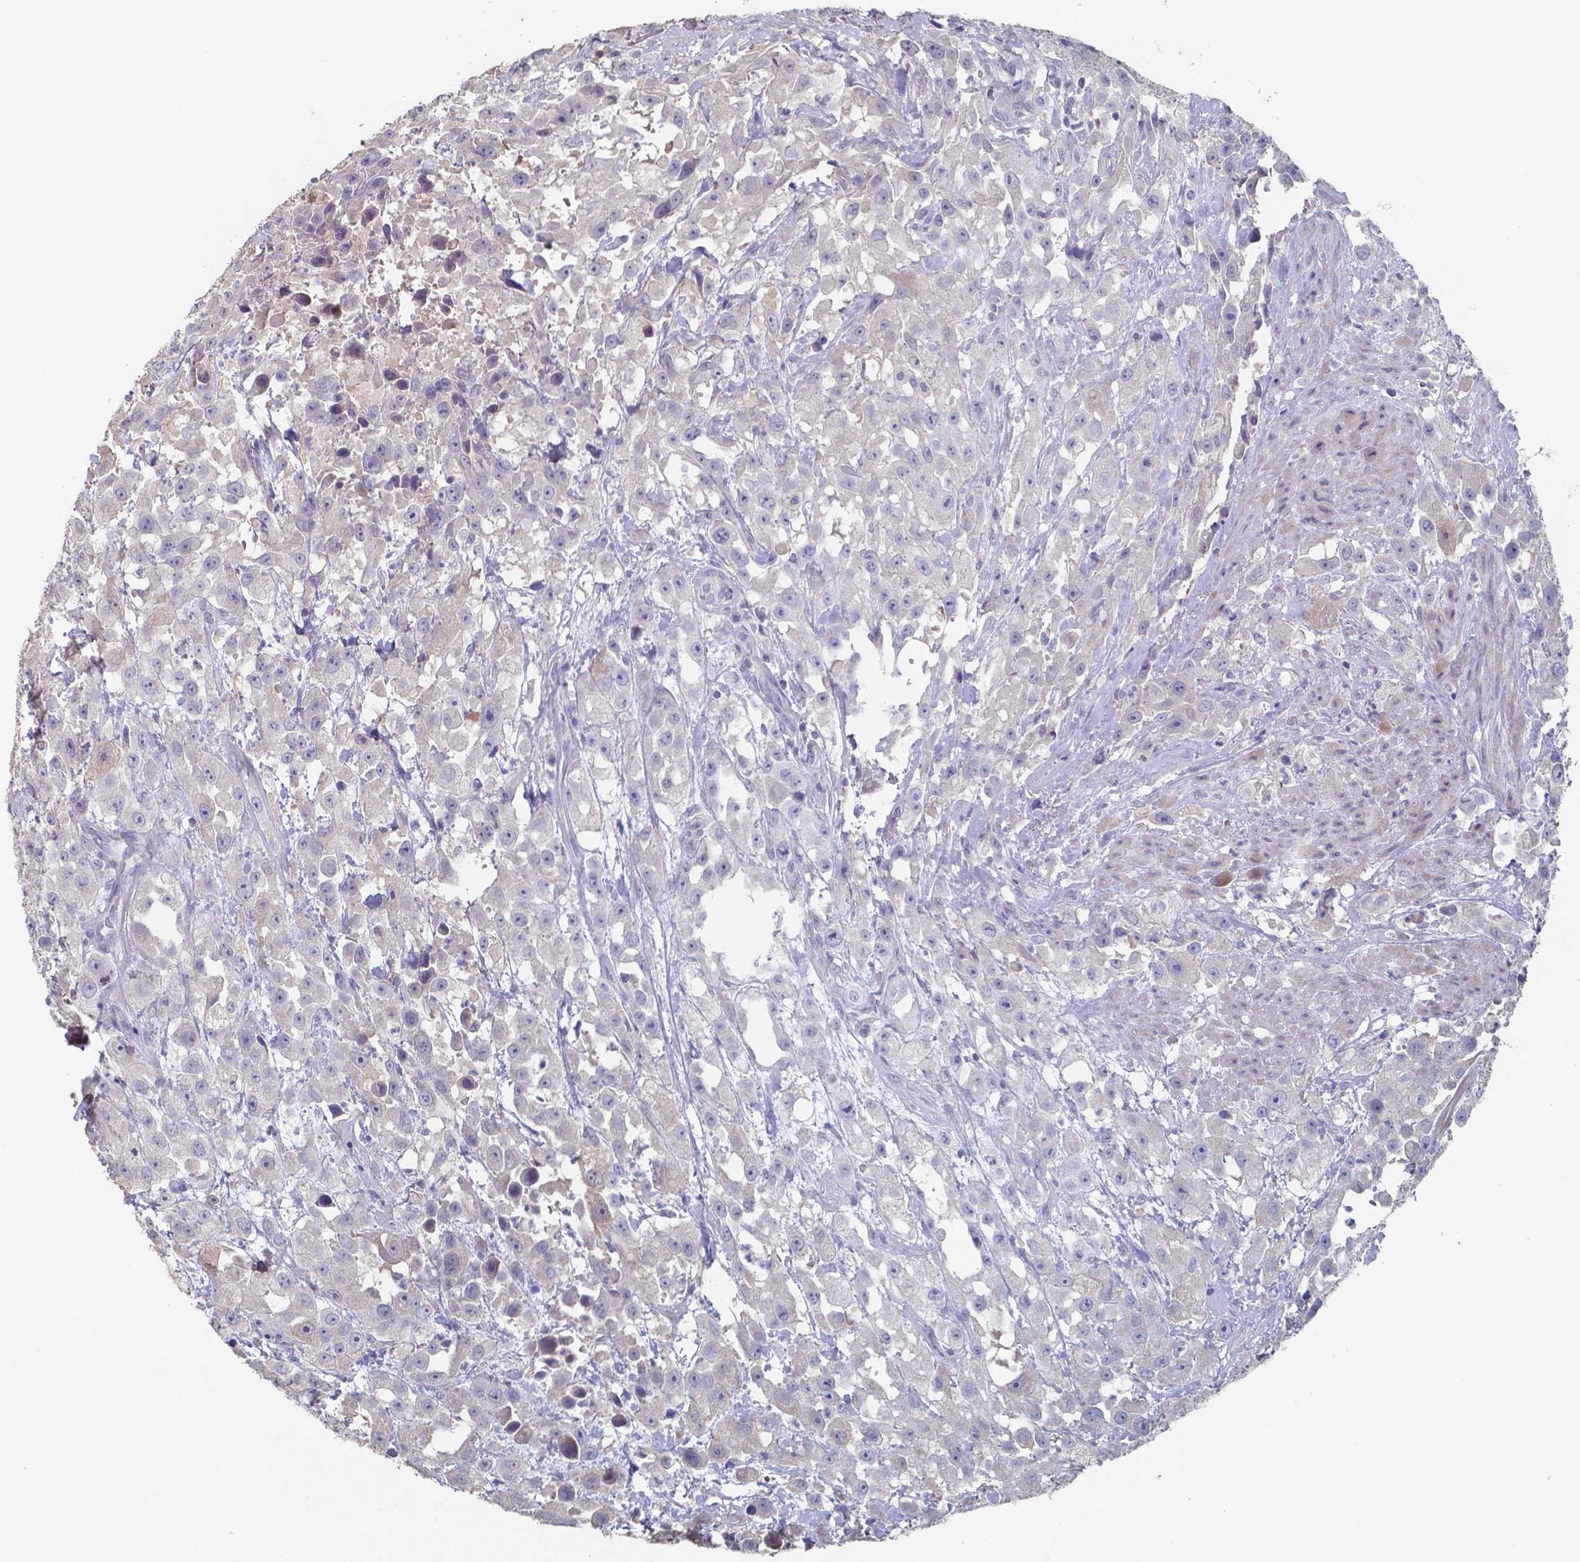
{"staining": {"intensity": "negative", "quantity": "none", "location": "none"}, "tissue": "urothelial cancer", "cell_type": "Tumor cells", "image_type": "cancer", "snomed": [{"axis": "morphology", "description": "Urothelial carcinoma, High grade"}, {"axis": "topography", "description": "Urinary bladder"}], "caption": "Tumor cells are negative for brown protein staining in urothelial cancer.", "gene": "FOXJ1", "patient": {"sex": "male", "age": 79}}